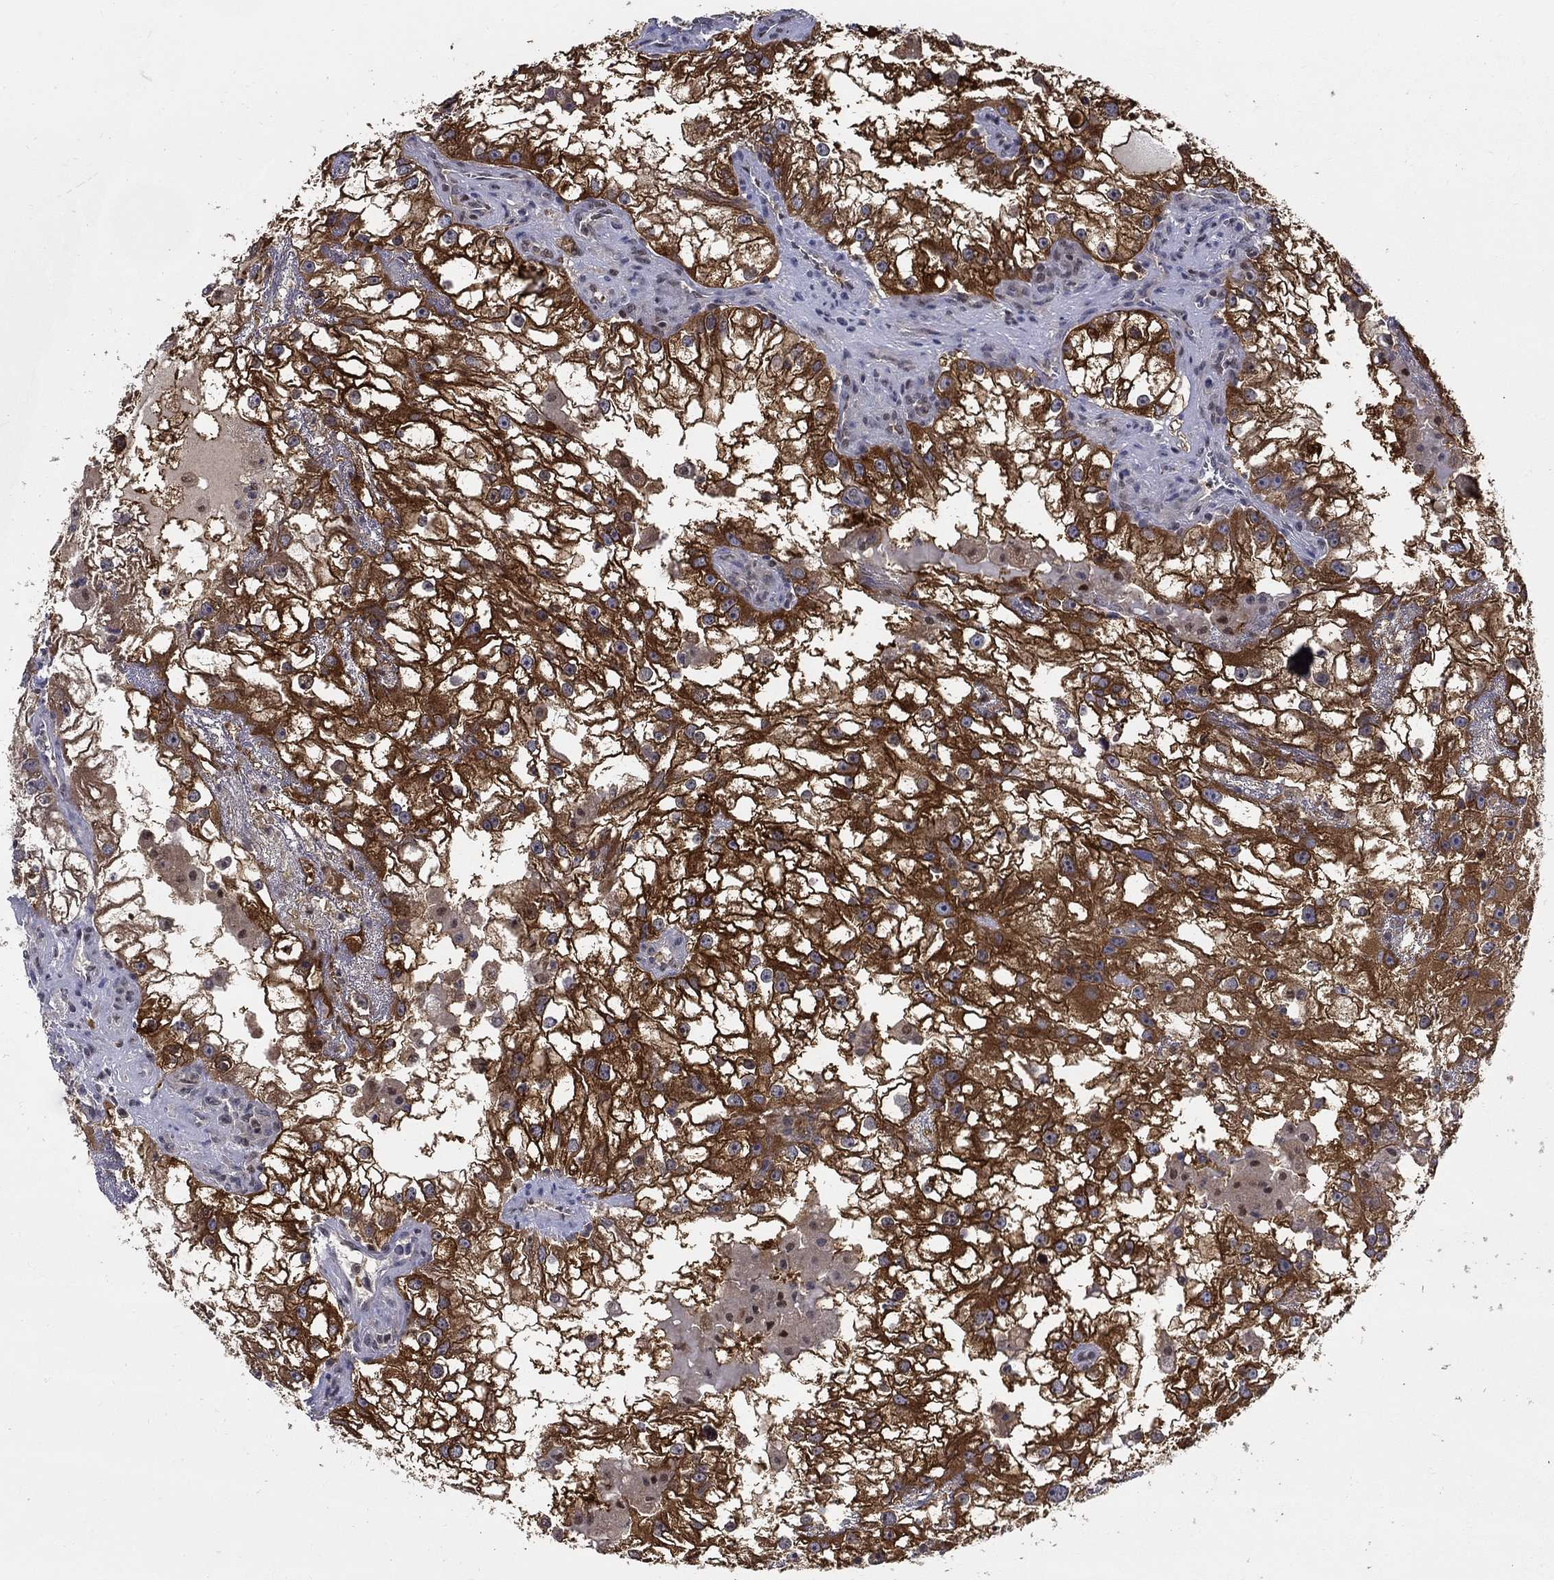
{"staining": {"intensity": "strong", "quantity": ">75%", "location": "cytoplasmic/membranous"}, "tissue": "renal cancer", "cell_type": "Tumor cells", "image_type": "cancer", "snomed": [{"axis": "morphology", "description": "Adenocarcinoma, NOS"}, {"axis": "topography", "description": "Kidney"}], "caption": "Strong cytoplasmic/membranous protein positivity is identified in approximately >75% of tumor cells in renal cancer (adenocarcinoma).", "gene": "ZNF594", "patient": {"sex": "male", "age": 59}}